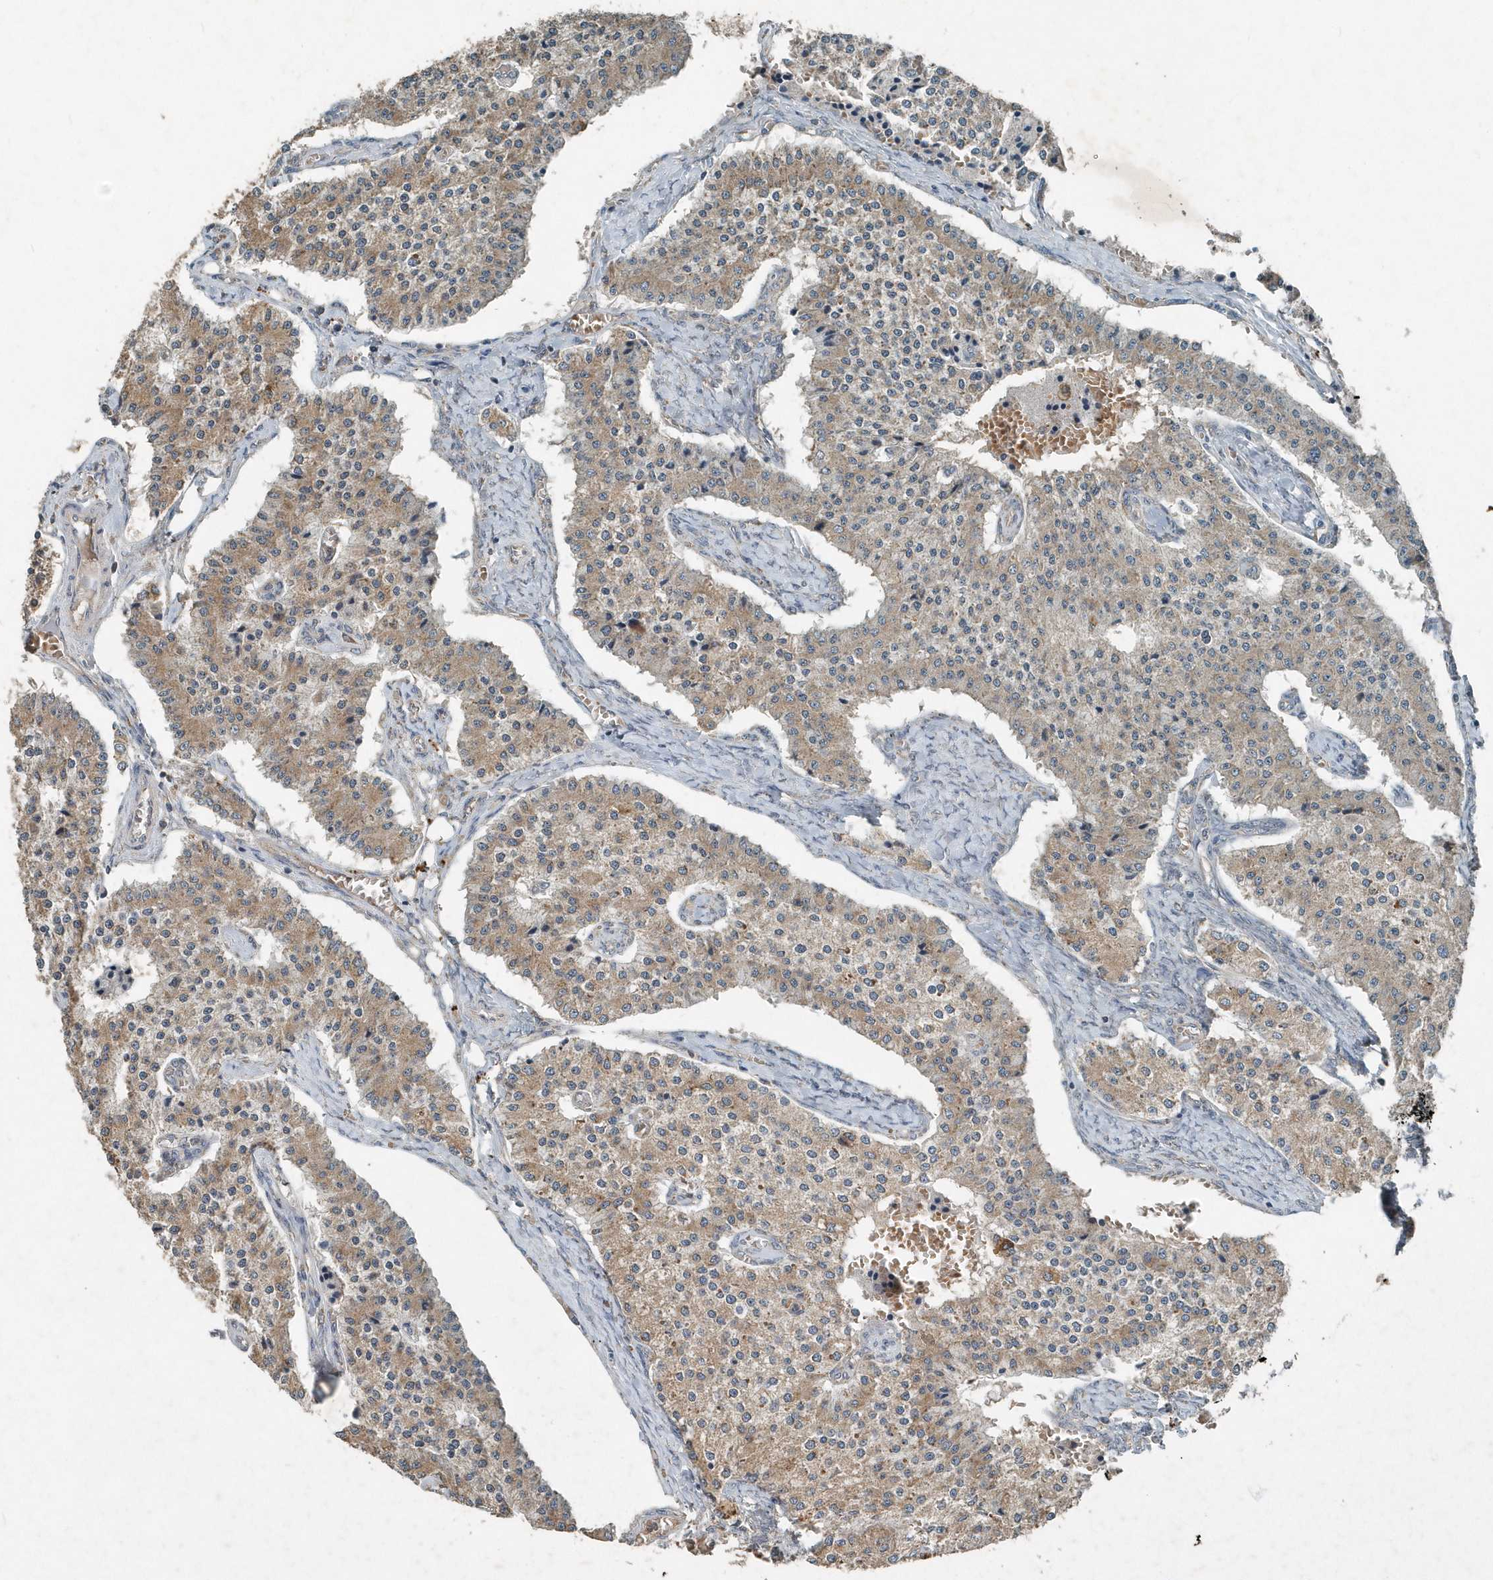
{"staining": {"intensity": "moderate", "quantity": ">75%", "location": "cytoplasmic/membranous"}, "tissue": "carcinoid", "cell_type": "Tumor cells", "image_type": "cancer", "snomed": [{"axis": "morphology", "description": "Carcinoid, malignant, NOS"}, {"axis": "topography", "description": "Colon"}], "caption": "Immunohistochemistry (DAB) staining of carcinoid (malignant) demonstrates moderate cytoplasmic/membranous protein staining in about >75% of tumor cells.", "gene": "SCFD2", "patient": {"sex": "female", "age": 52}}